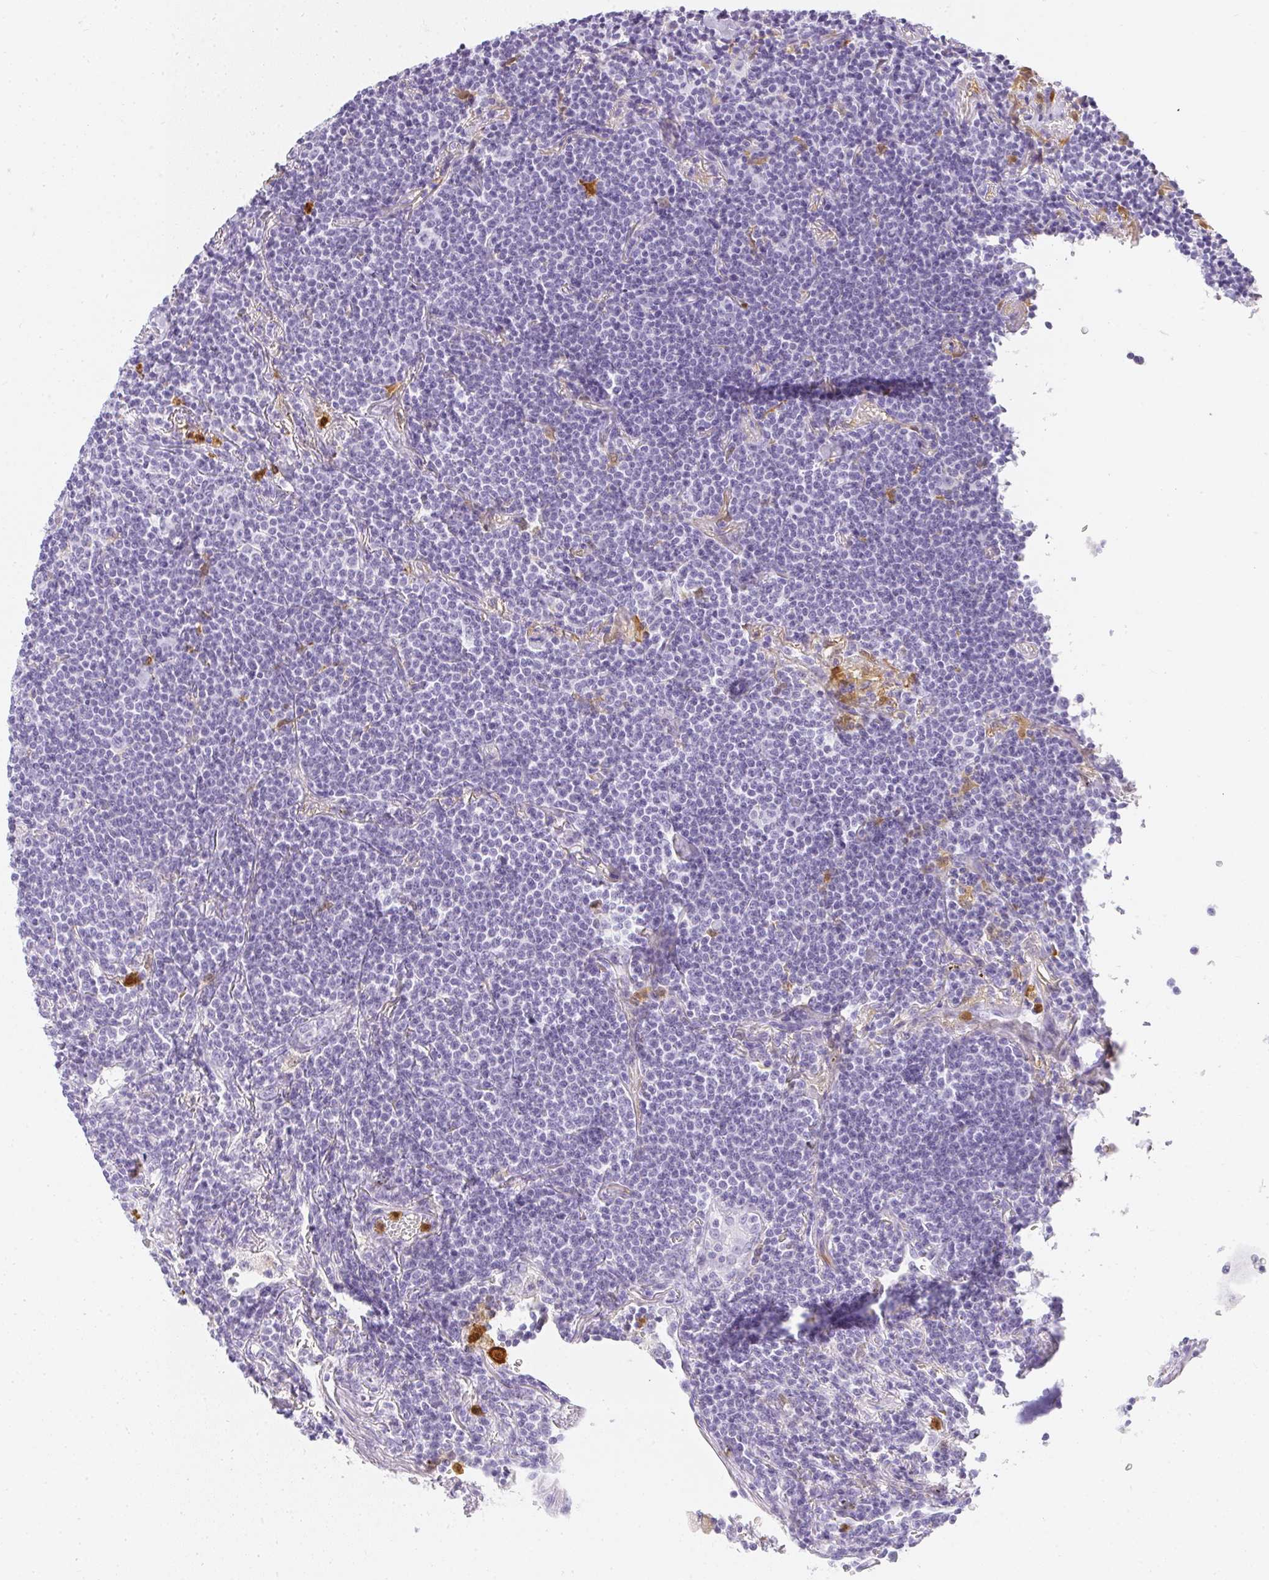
{"staining": {"intensity": "negative", "quantity": "none", "location": "none"}, "tissue": "lymphoma", "cell_type": "Tumor cells", "image_type": "cancer", "snomed": [{"axis": "morphology", "description": "Malignant lymphoma, non-Hodgkin's type, Low grade"}, {"axis": "topography", "description": "Lung"}], "caption": "A high-resolution micrograph shows IHC staining of lymphoma, which reveals no significant expression in tumor cells.", "gene": "HK3", "patient": {"sex": "female", "age": 71}}